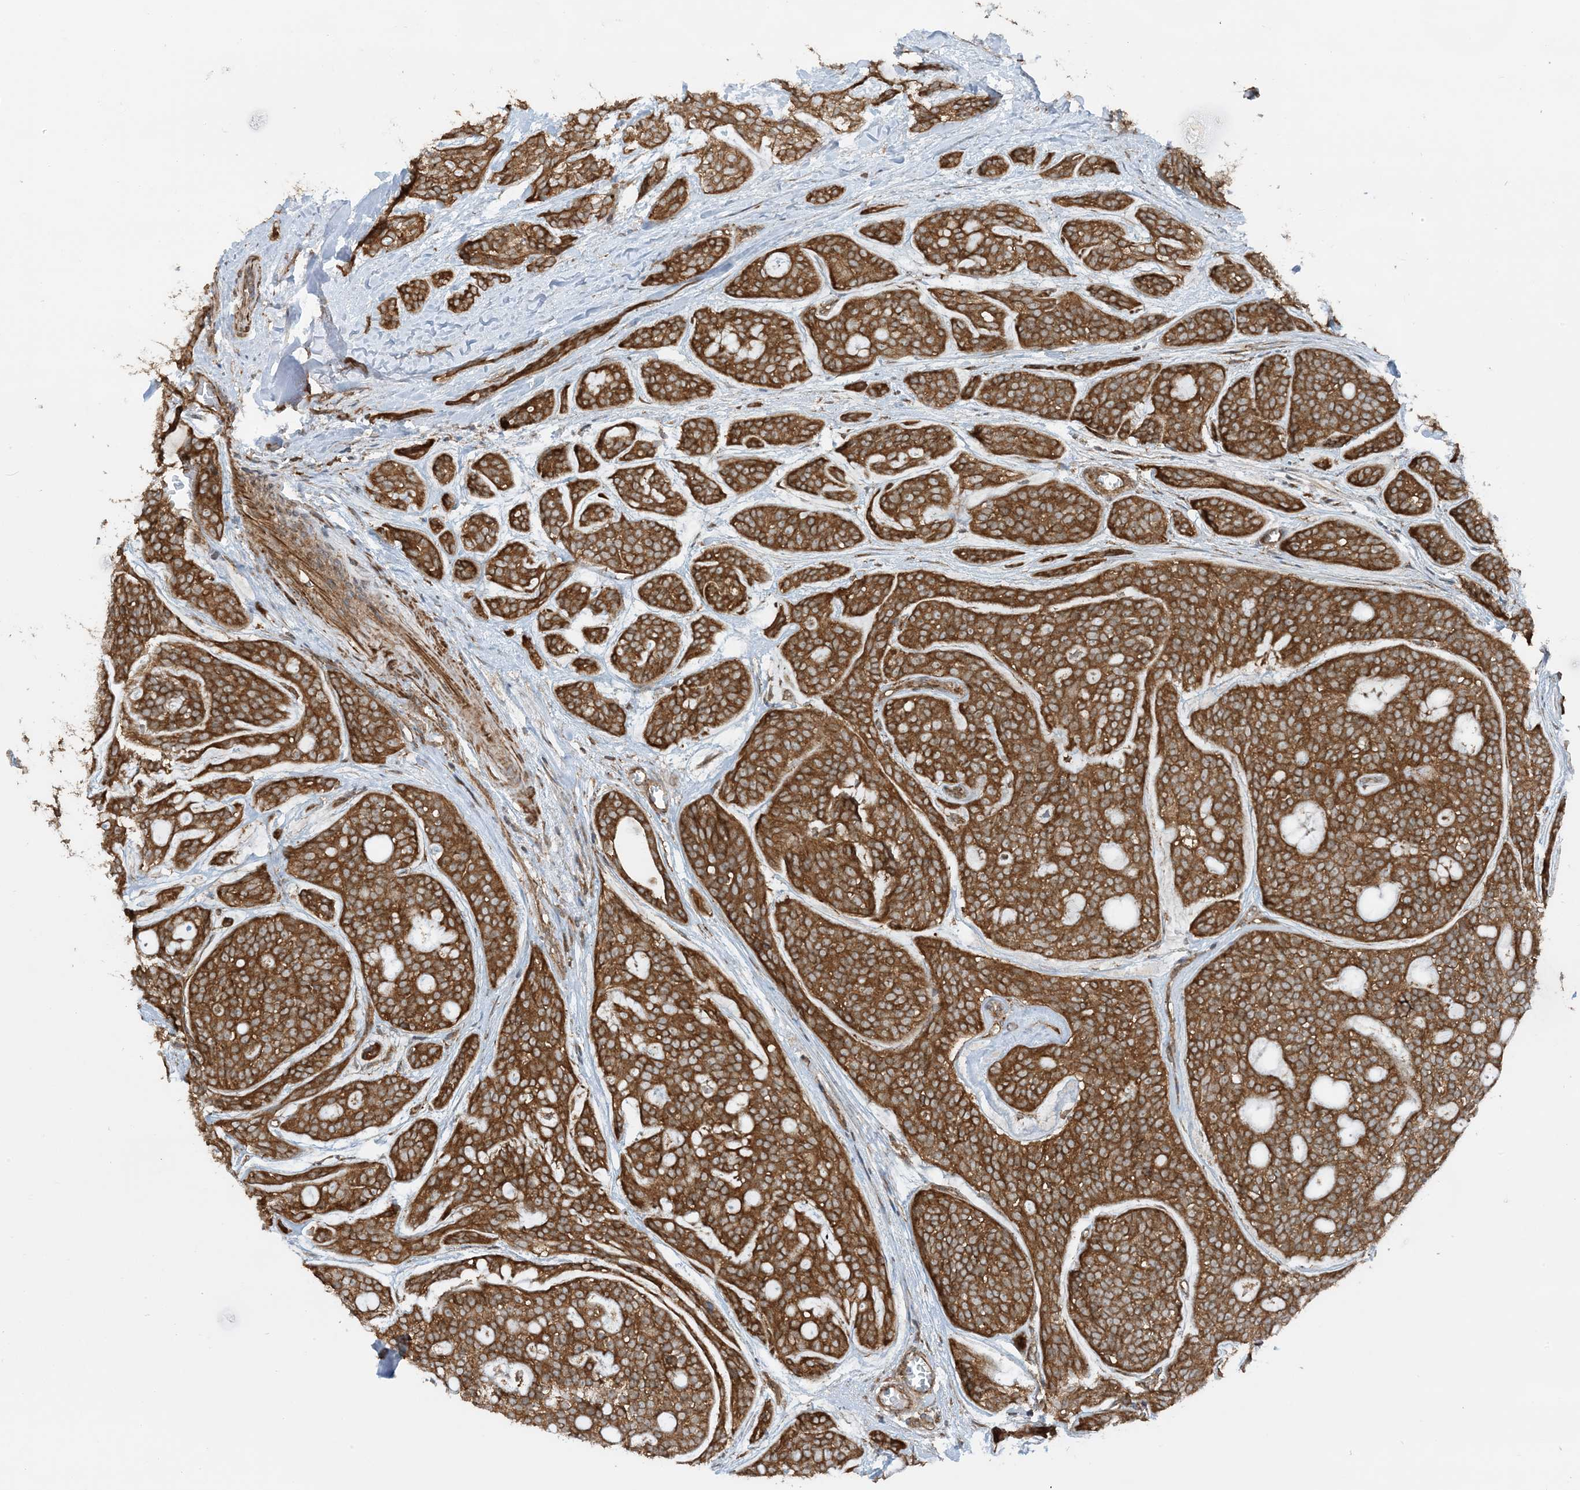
{"staining": {"intensity": "strong", "quantity": ">75%", "location": "cytoplasmic/membranous"}, "tissue": "head and neck cancer", "cell_type": "Tumor cells", "image_type": "cancer", "snomed": [{"axis": "morphology", "description": "Adenocarcinoma, NOS"}, {"axis": "topography", "description": "Head-Neck"}], "caption": "Adenocarcinoma (head and neck) stained for a protein (brown) exhibits strong cytoplasmic/membranous positive positivity in approximately >75% of tumor cells.", "gene": "STAM2", "patient": {"sex": "male", "age": 66}}